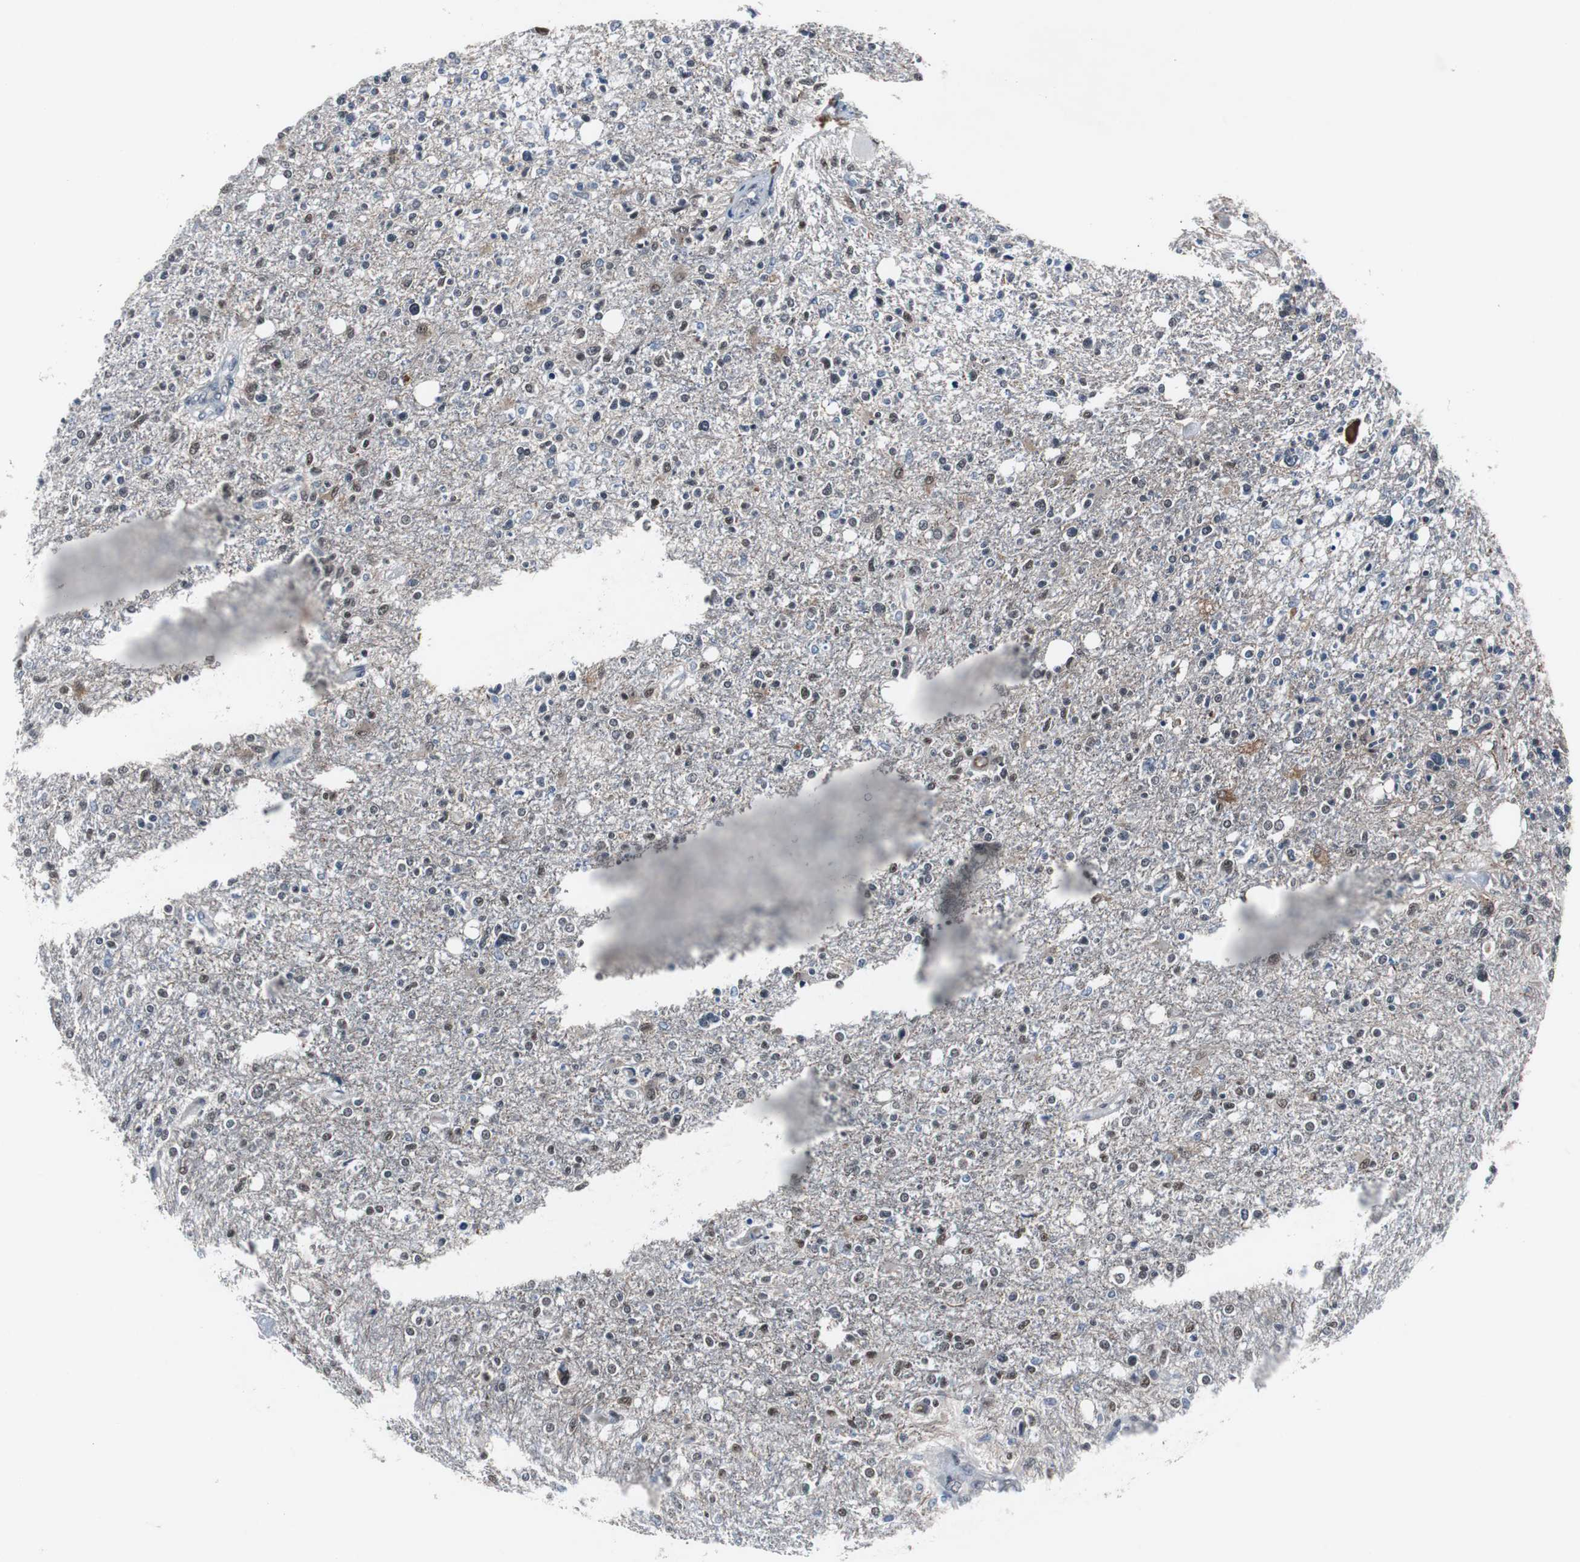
{"staining": {"intensity": "moderate", "quantity": "25%-75%", "location": "cytoplasmic/membranous,nuclear"}, "tissue": "glioma", "cell_type": "Tumor cells", "image_type": "cancer", "snomed": [{"axis": "morphology", "description": "Glioma, malignant, High grade"}, {"axis": "topography", "description": "Cerebral cortex"}], "caption": "Moderate cytoplasmic/membranous and nuclear staining for a protein is identified in about 25%-75% of tumor cells of malignant glioma (high-grade) using IHC.", "gene": "ZHX2", "patient": {"sex": "male", "age": 76}}